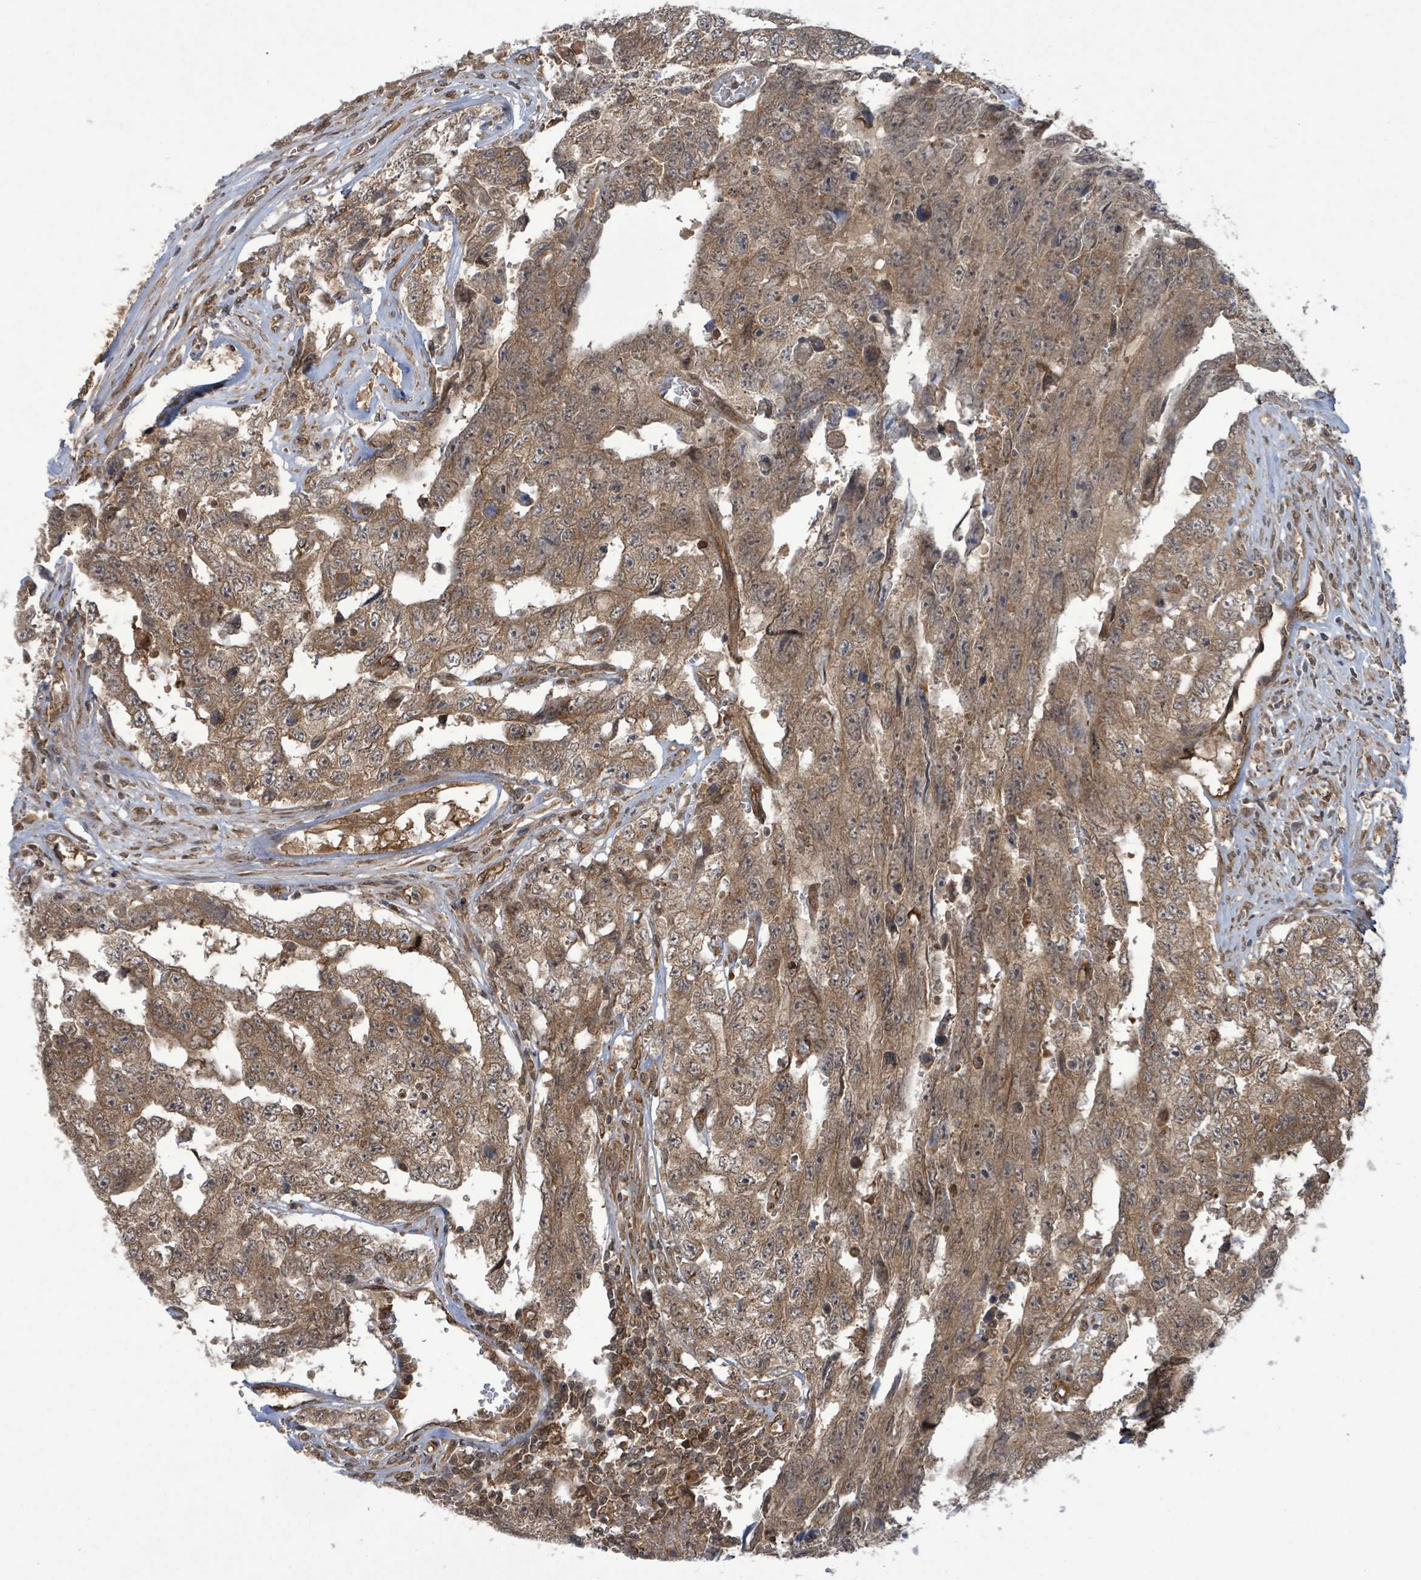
{"staining": {"intensity": "moderate", "quantity": ">75%", "location": "cytoplasmic/membranous"}, "tissue": "testis cancer", "cell_type": "Tumor cells", "image_type": "cancer", "snomed": [{"axis": "morphology", "description": "Normal tissue, NOS"}, {"axis": "morphology", "description": "Carcinoma, Embryonal, NOS"}, {"axis": "topography", "description": "Testis"}, {"axis": "topography", "description": "Epididymis"}], "caption": "A photomicrograph of human testis cancer (embryonal carcinoma) stained for a protein shows moderate cytoplasmic/membranous brown staining in tumor cells. (DAB (3,3'-diaminobenzidine) = brown stain, brightfield microscopy at high magnification).", "gene": "KLC1", "patient": {"sex": "male", "age": 25}}